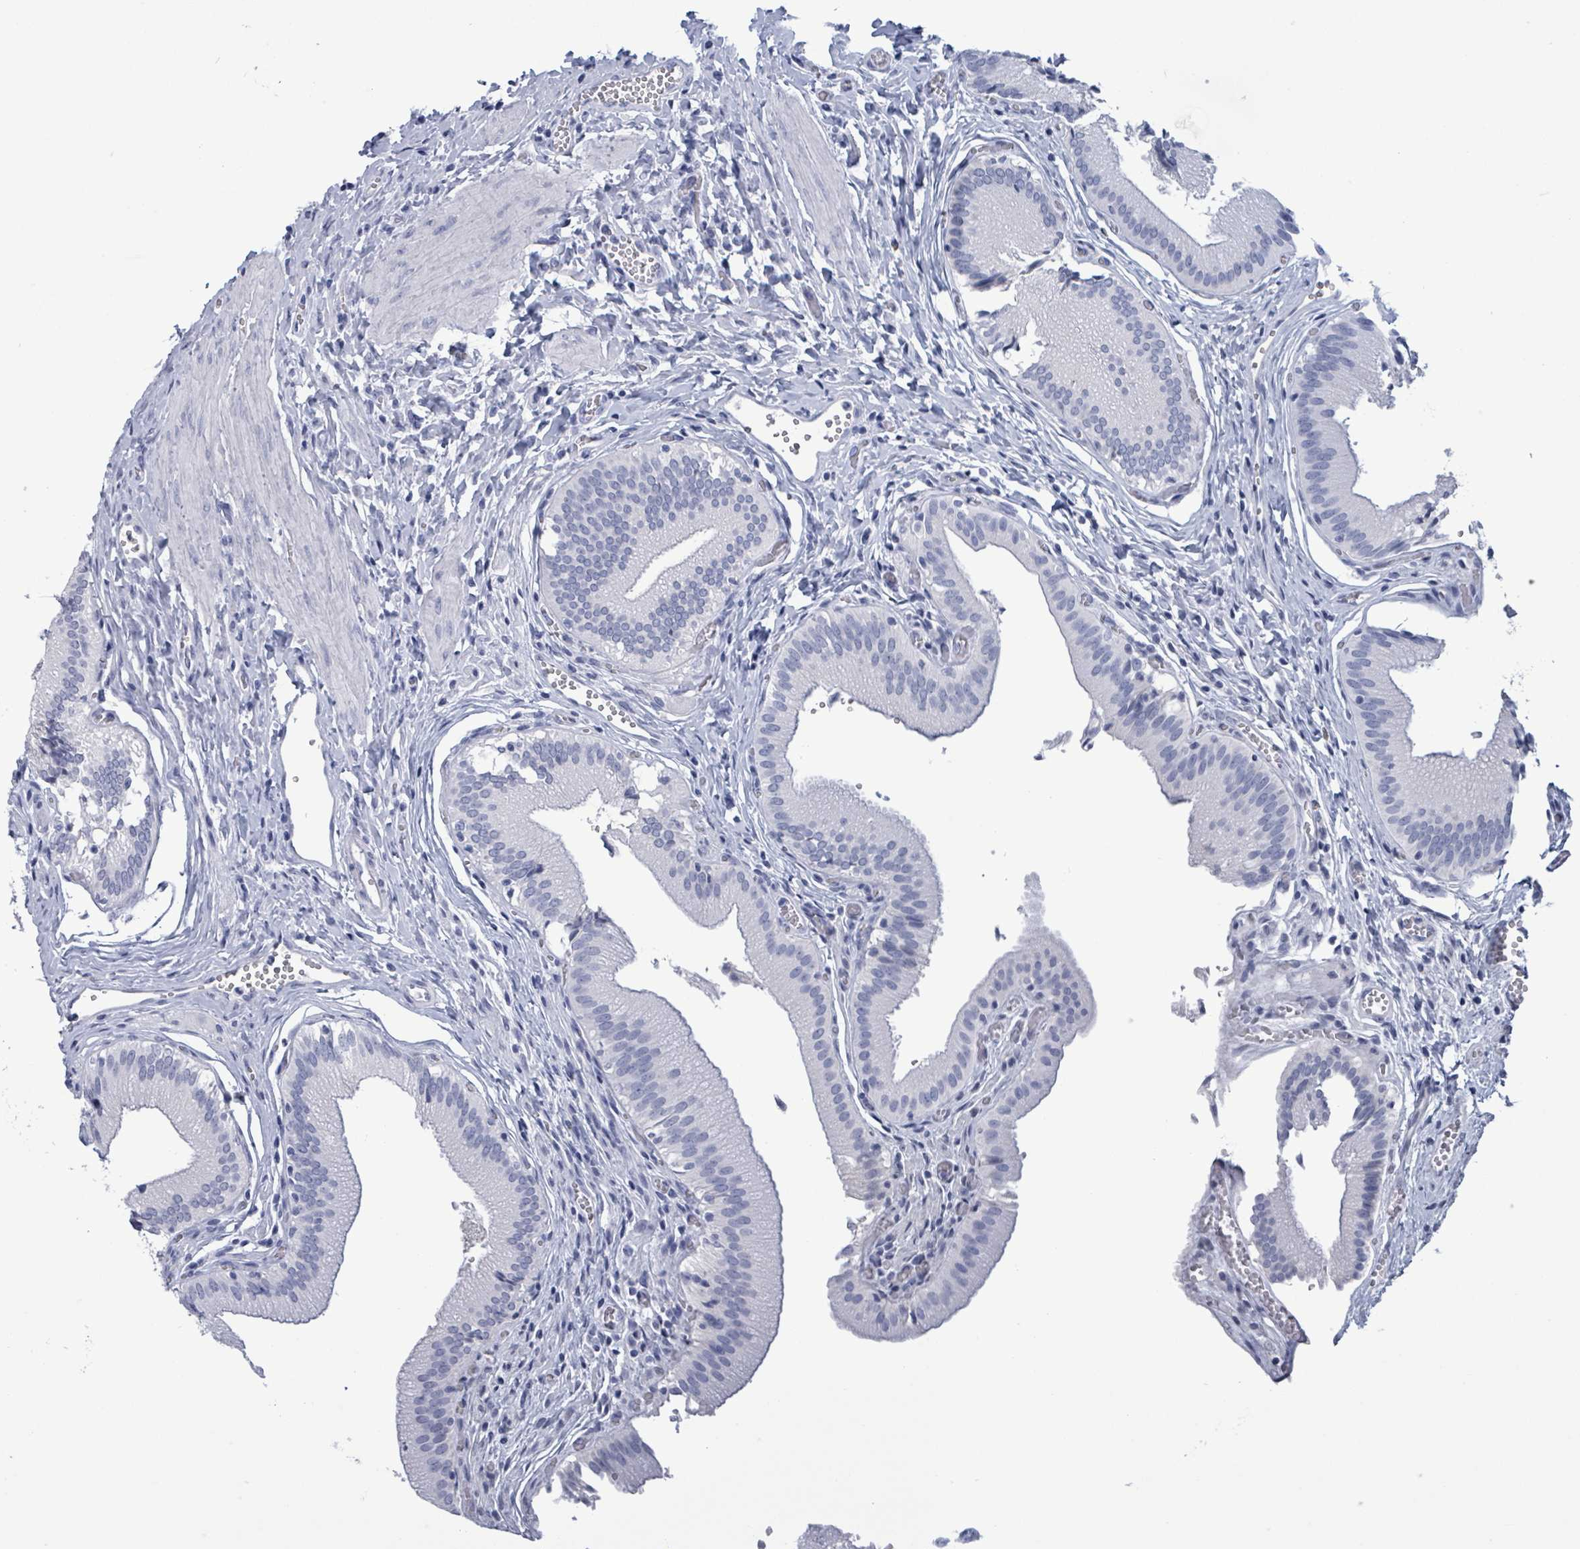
{"staining": {"intensity": "negative", "quantity": "none", "location": "none"}, "tissue": "gallbladder", "cell_type": "Glandular cells", "image_type": "normal", "snomed": [{"axis": "morphology", "description": "Normal tissue, NOS"}, {"axis": "topography", "description": "Gallbladder"}, {"axis": "topography", "description": "Peripheral nerve tissue"}], "caption": "There is no significant positivity in glandular cells of gallbladder. Brightfield microscopy of immunohistochemistry stained with DAB (brown) and hematoxylin (blue), captured at high magnification.", "gene": "NKX2", "patient": {"sex": "male", "age": 17}}